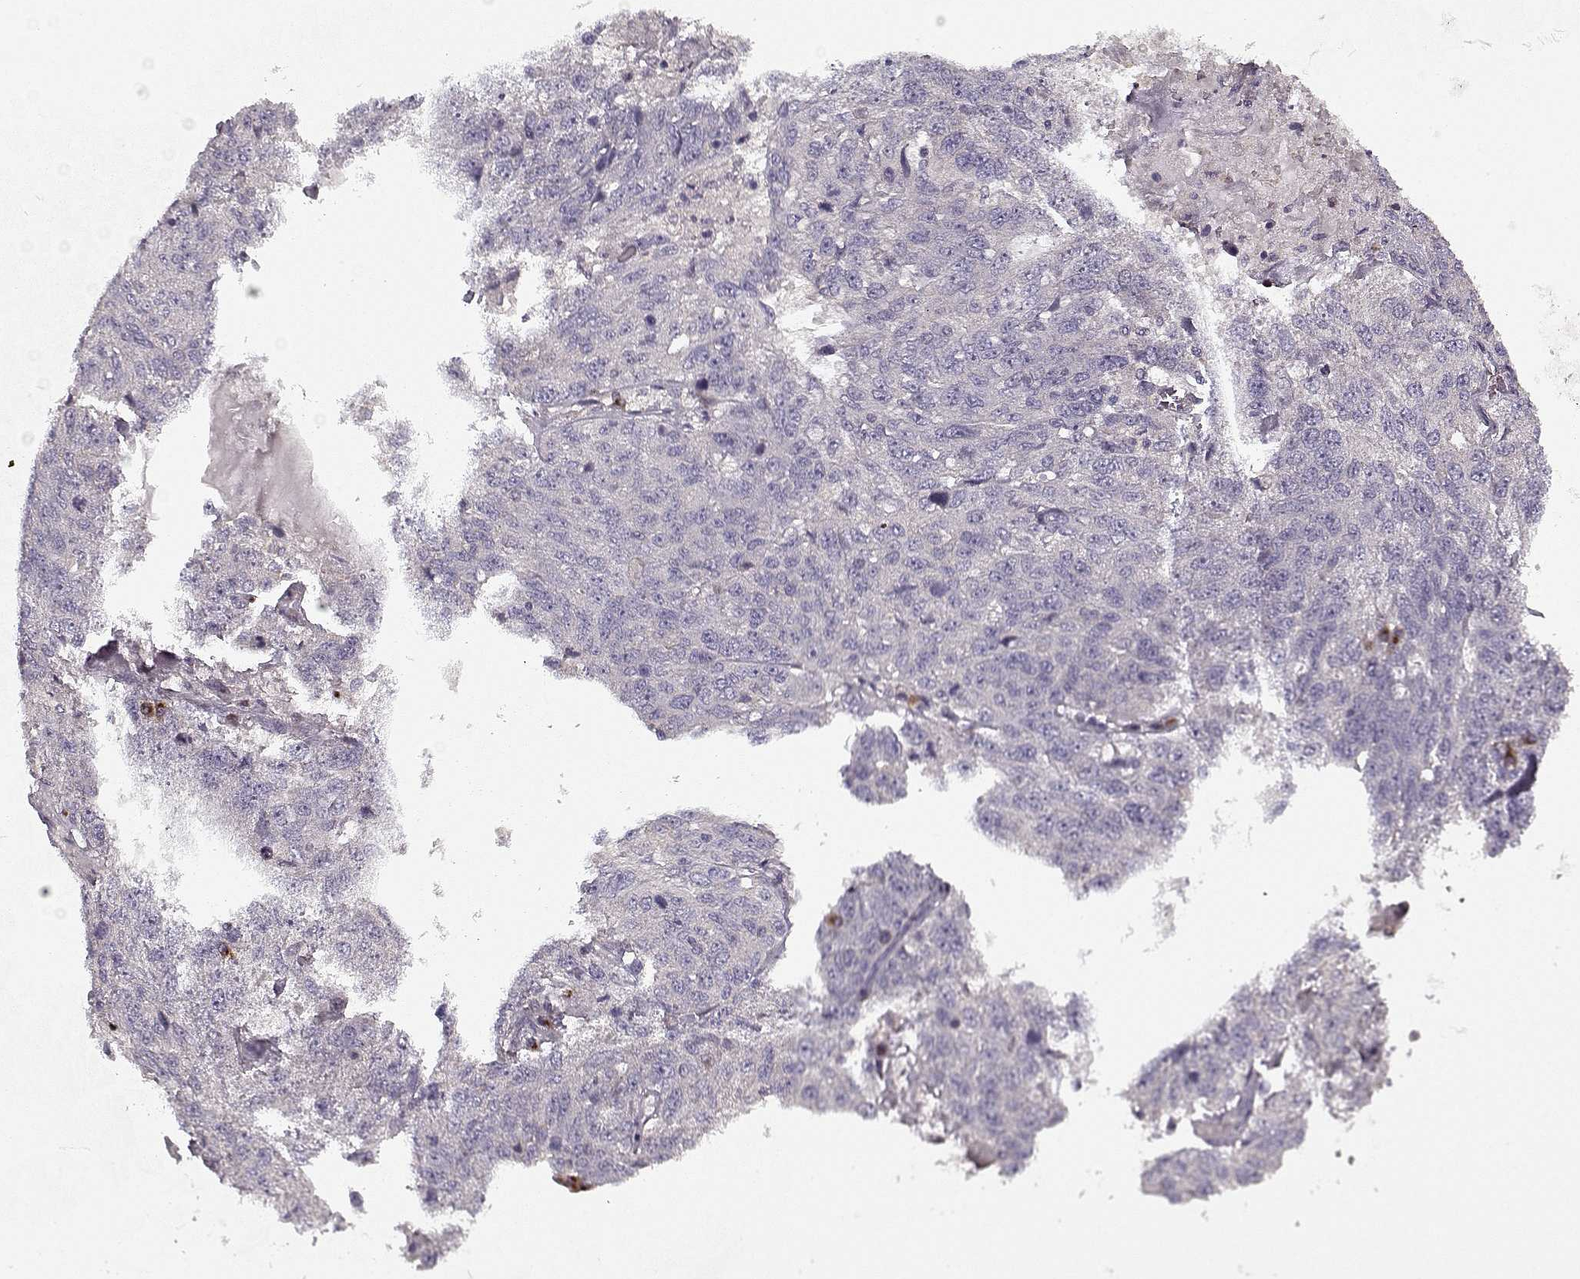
{"staining": {"intensity": "negative", "quantity": "none", "location": "none"}, "tissue": "ovarian cancer", "cell_type": "Tumor cells", "image_type": "cancer", "snomed": [{"axis": "morphology", "description": "Cystadenocarcinoma, serous, NOS"}, {"axis": "topography", "description": "Ovary"}], "caption": "DAB immunohistochemical staining of human serous cystadenocarcinoma (ovarian) exhibits no significant staining in tumor cells.", "gene": "UNC13D", "patient": {"sex": "female", "age": 71}}